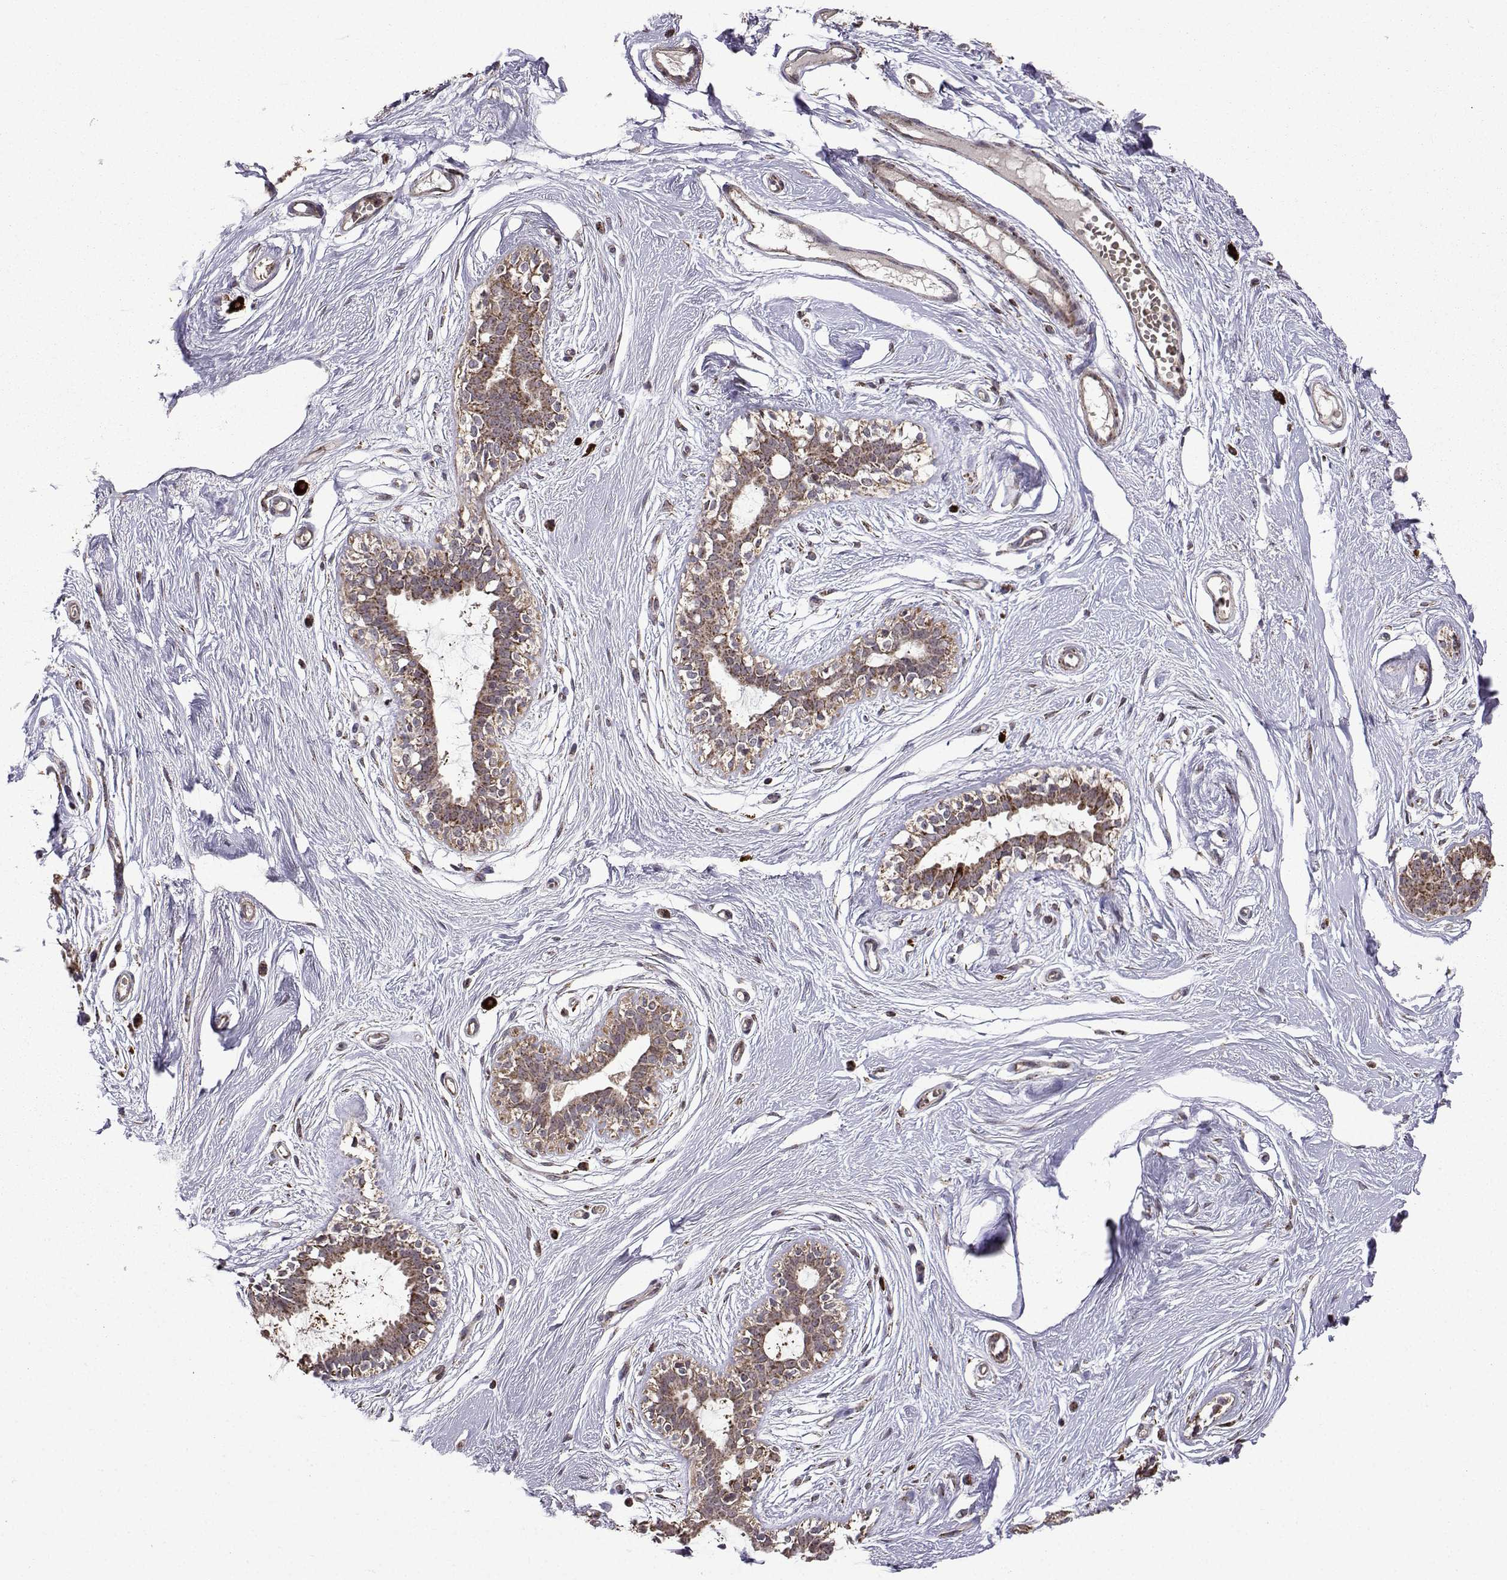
{"staining": {"intensity": "negative", "quantity": "none", "location": "none"}, "tissue": "breast", "cell_type": "Adipocytes", "image_type": "normal", "snomed": [{"axis": "morphology", "description": "Normal tissue, NOS"}, {"axis": "topography", "description": "Breast"}], "caption": "The immunohistochemistry (IHC) photomicrograph has no significant staining in adipocytes of breast.", "gene": "TAB2", "patient": {"sex": "female", "age": 49}}